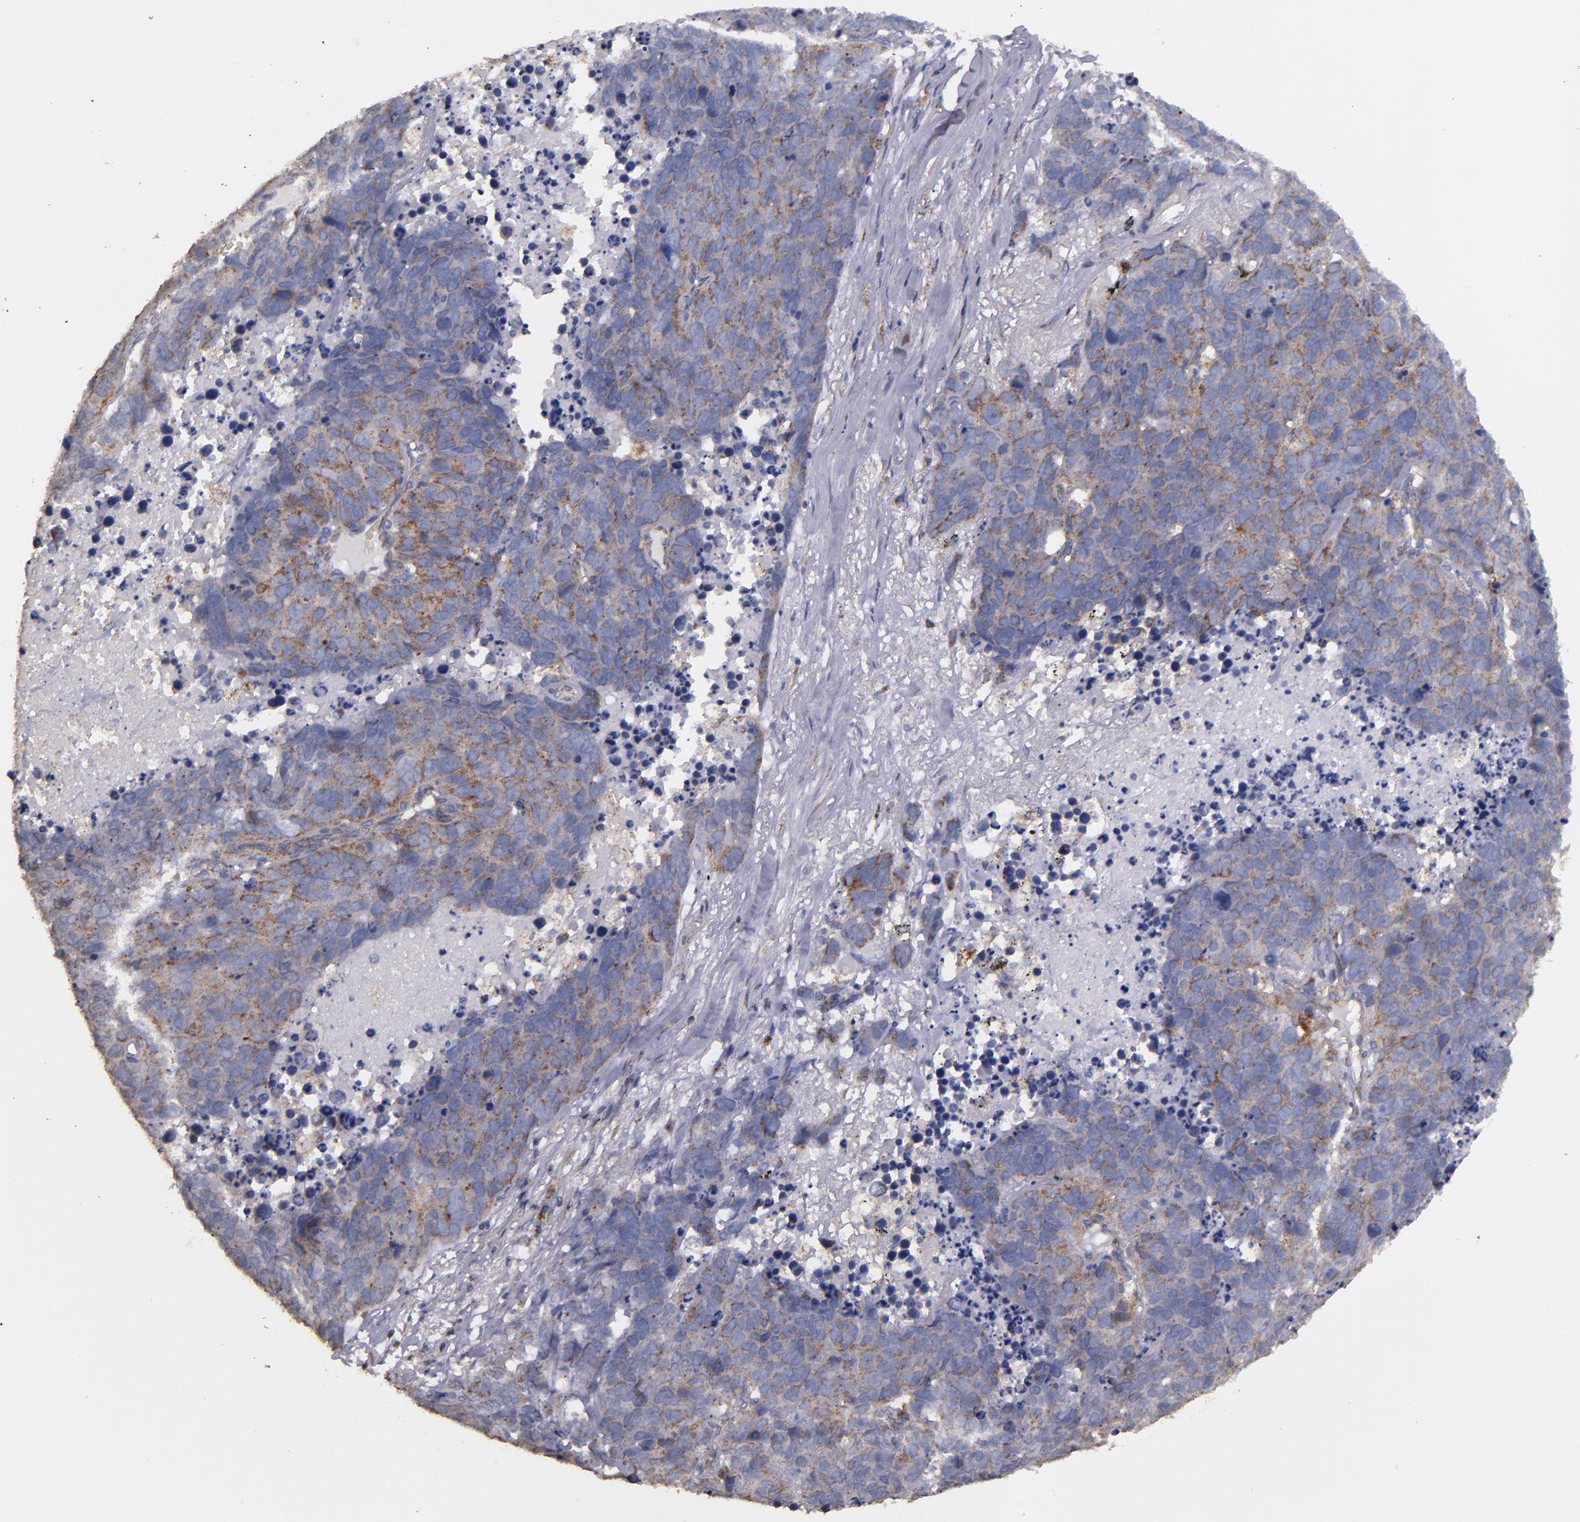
{"staining": {"intensity": "weak", "quantity": ">75%", "location": "cytoplasmic/membranous"}, "tissue": "lung cancer", "cell_type": "Tumor cells", "image_type": "cancer", "snomed": [{"axis": "morphology", "description": "Carcinoid, malignant, NOS"}, {"axis": "topography", "description": "Lung"}], "caption": "DAB (3,3'-diaminobenzidine) immunohistochemical staining of human lung cancer (malignant carcinoid) reveals weak cytoplasmic/membranous protein staining in approximately >75% of tumor cells. (DAB (3,3'-diaminobenzidine) IHC, brown staining for protein, blue staining for nuclei).", "gene": "CLTA", "patient": {"sex": "male", "age": 60}}